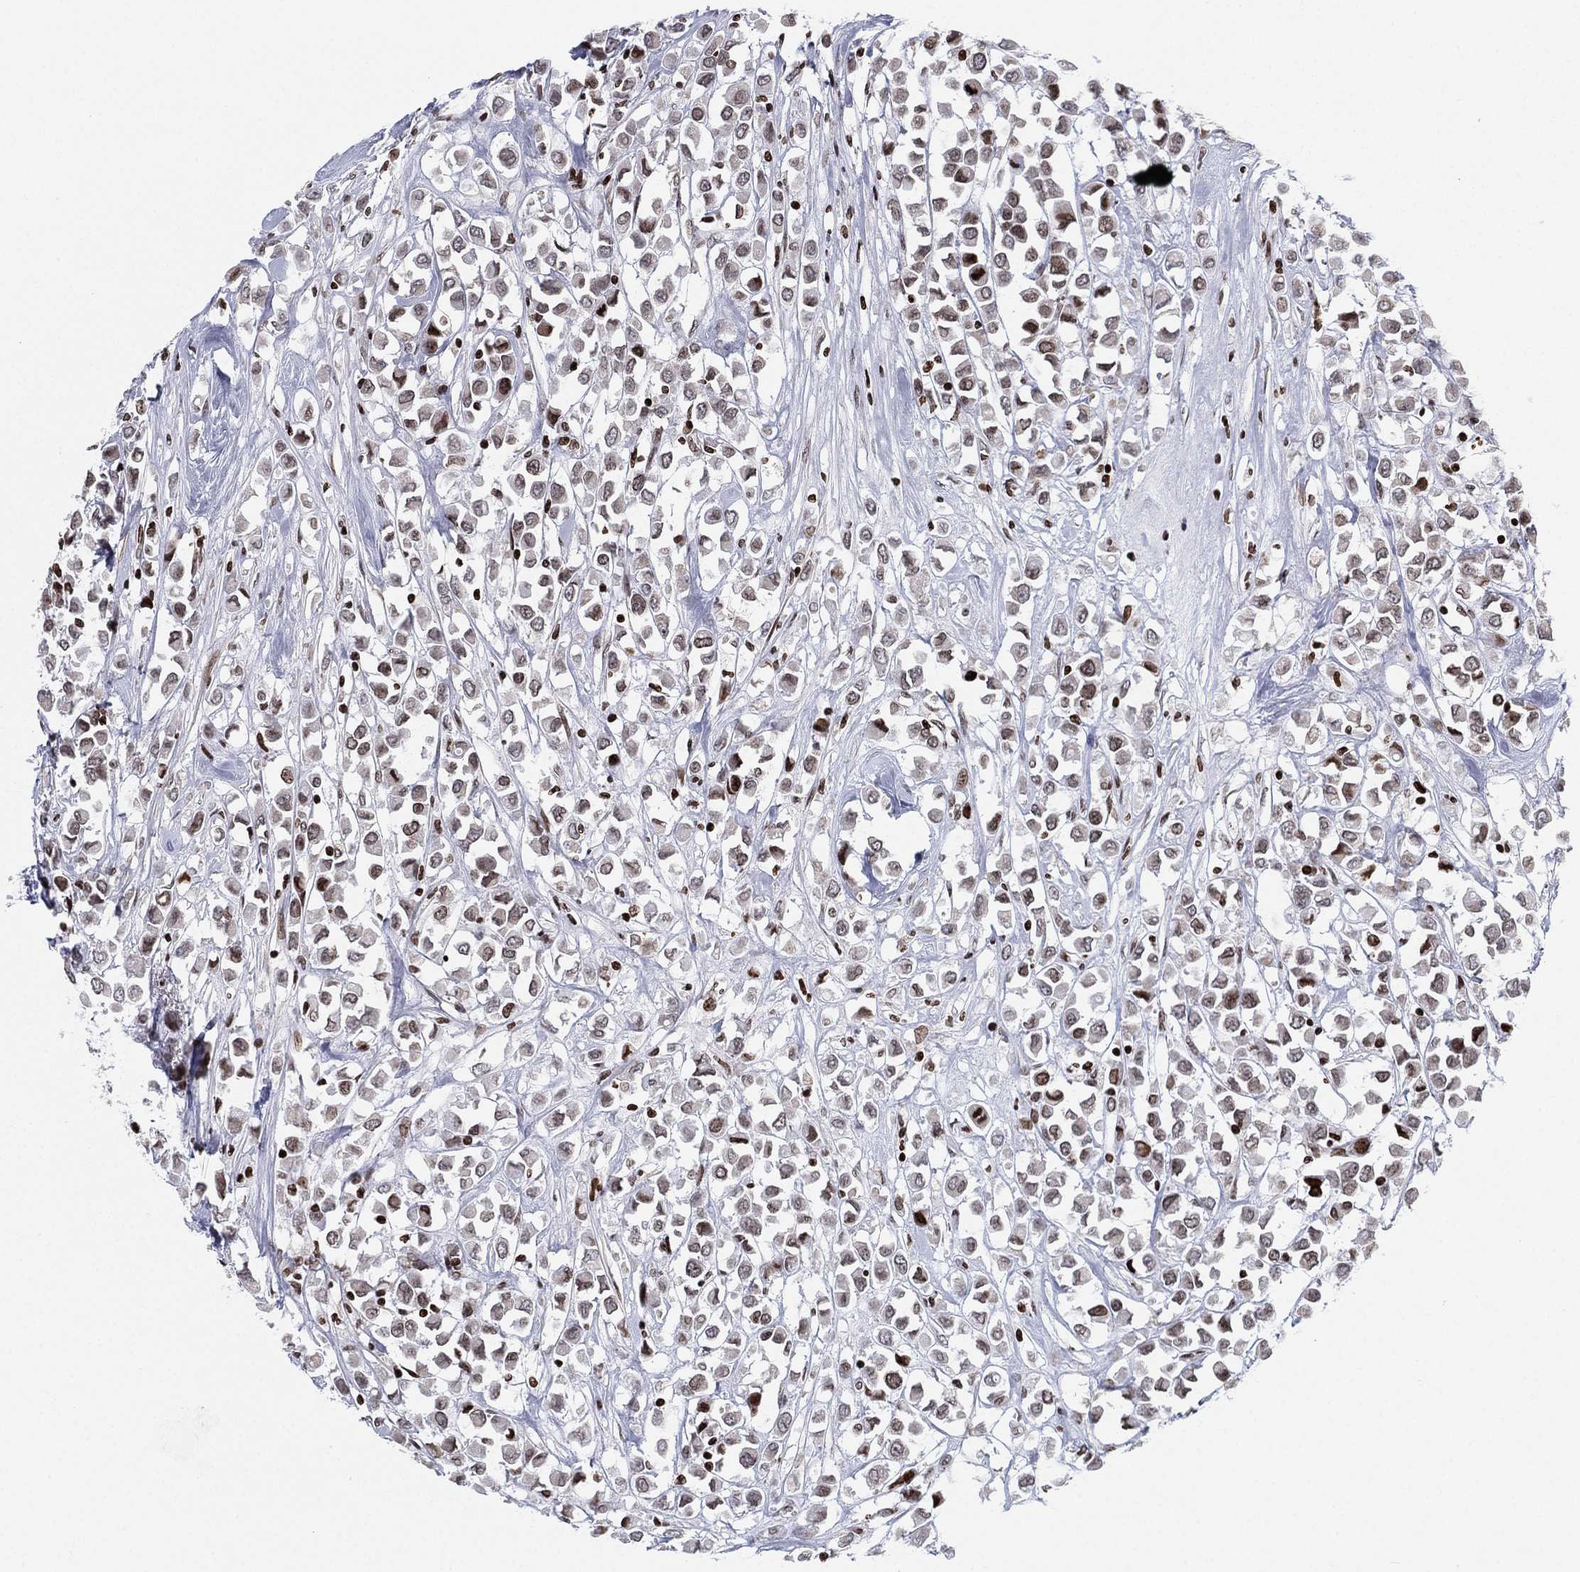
{"staining": {"intensity": "moderate", "quantity": "25%-75%", "location": "nuclear"}, "tissue": "breast cancer", "cell_type": "Tumor cells", "image_type": "cancer", "snomed": [{"axis": "morphology", "description": "Duct carcinoma"}, {"axis": "topography", "description": "Breast"}], "caption": "Tumor cells demonstrate moderate nuclear positivity in approximately 25%-75% of cells in breast intraductal carcinoma.", "gene": "MFSD14A", "patient": {"sex": "female", "age": 61}}